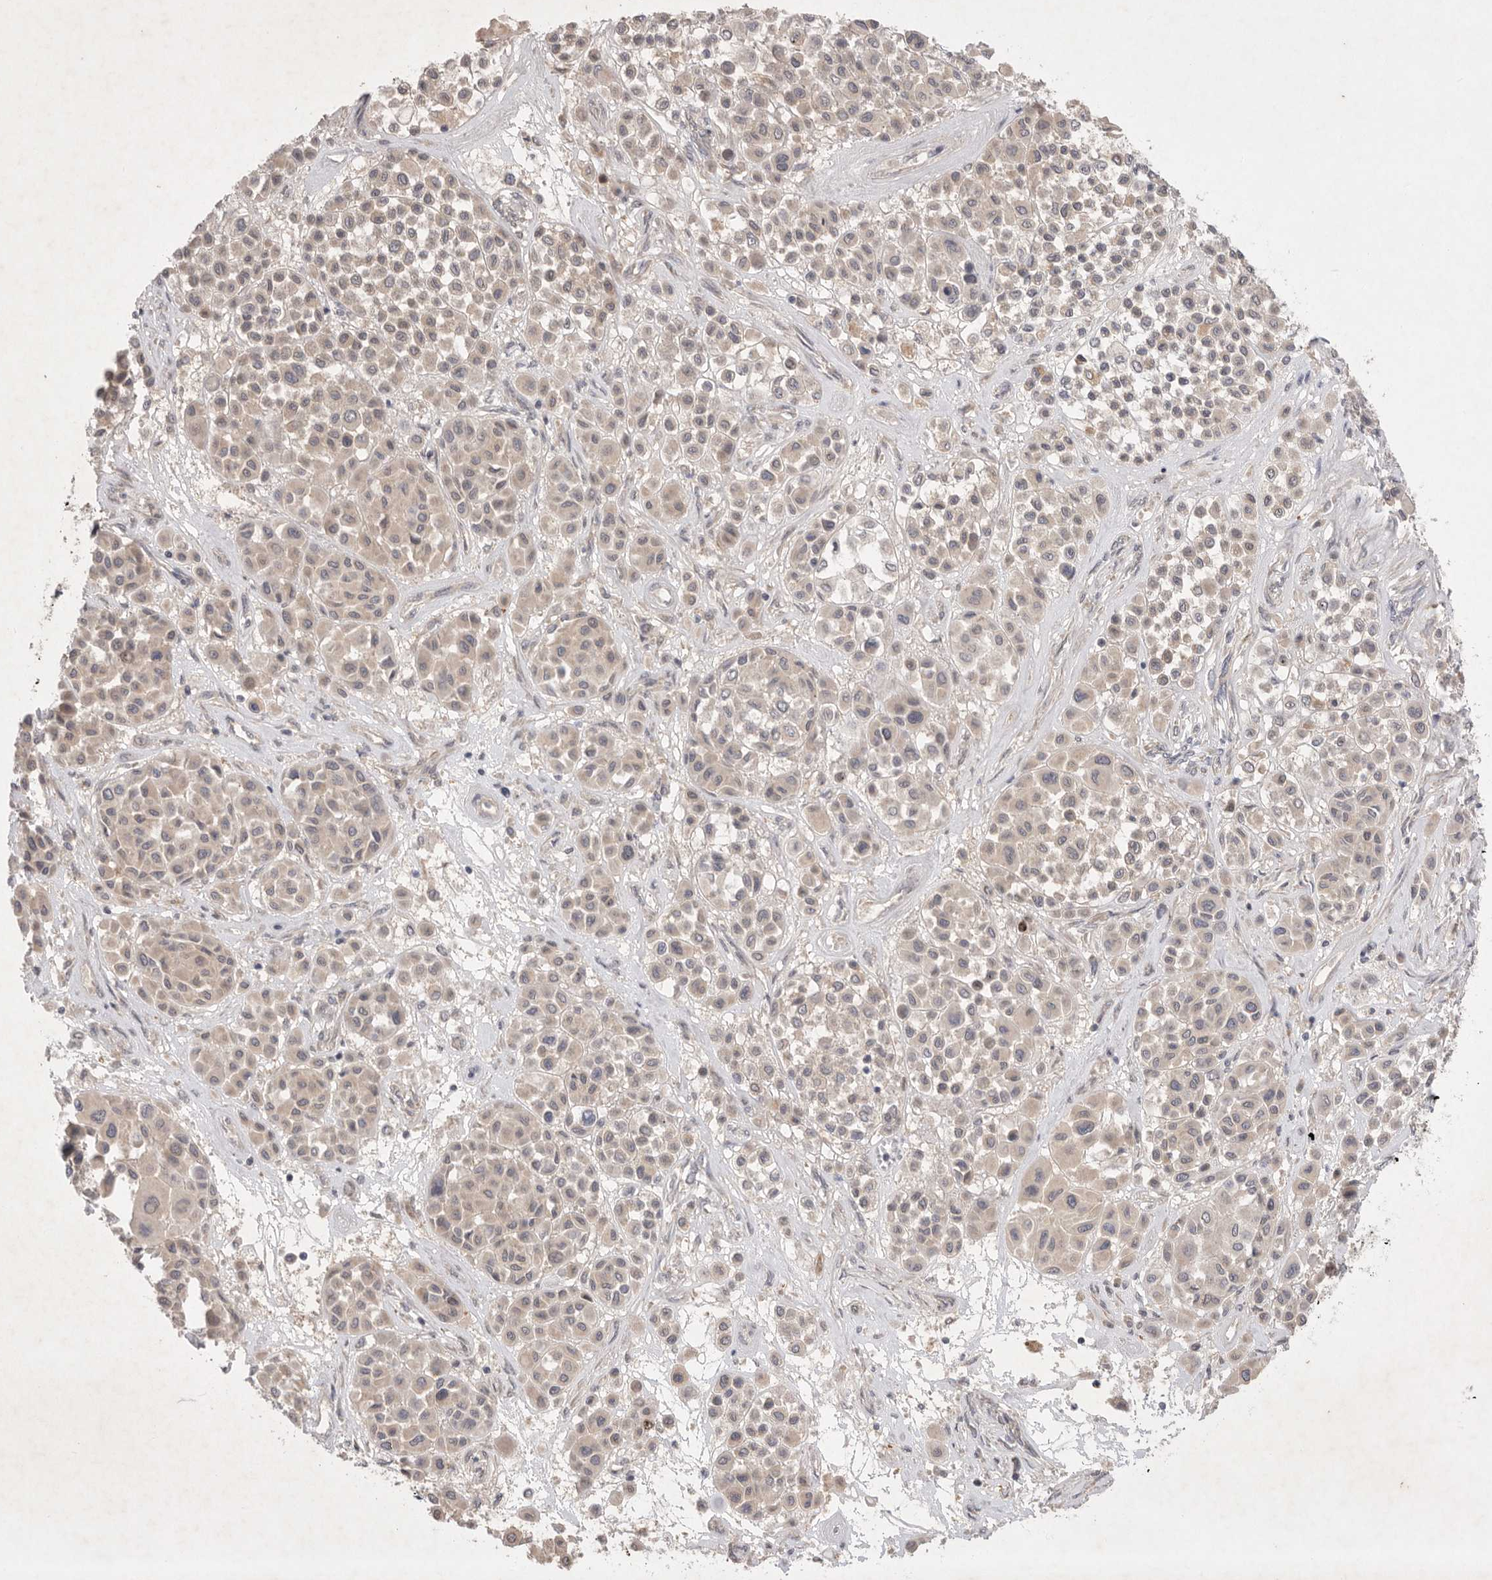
{"staining": {"intensity": "weak", "quantity": ">75%", "location": "cytoplasmic/membranous"}, "tissue": "melanoma", "cell_type": "Tumor cells", "image_type": "cancer", "snomed": [{"axis": "morphology", "description": "Malignant melanoma, Metastatic site"}, {"axis": "topography", "description": "Soft tissue"}], "caption": "IHC of melanoma reveals low levels of weak cytoplasmic/membranous positivity in approximately >75% of tumor cells. Immunohistochemistry (ihc) stains the protein in brown and the nuclei are stained blue.", "gene": "PTPDC1", "patient": {"sex": "male", "age": 41}}